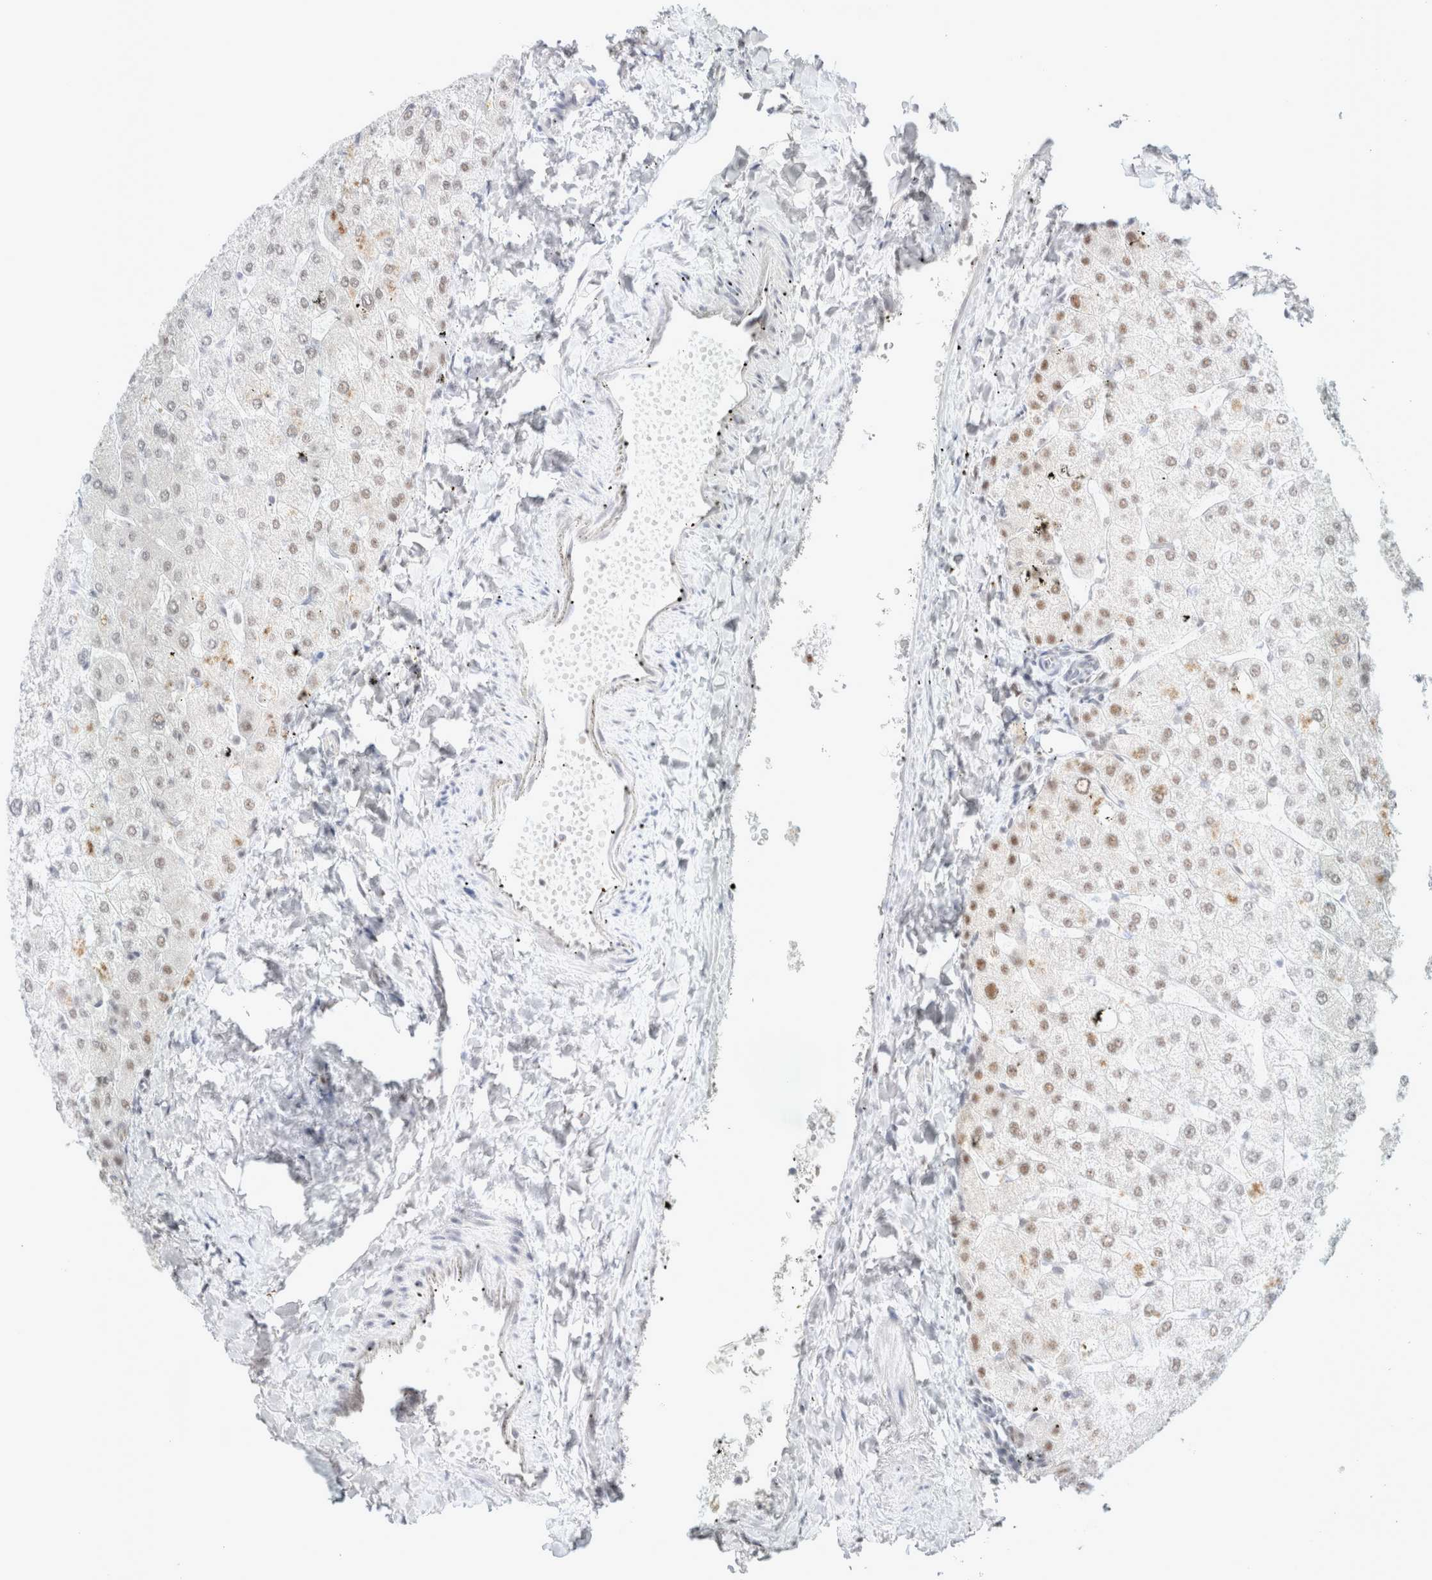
{"staining": {"intensity": "negative", "quantity": "none", "location": "none"}, "tissue": "liver", "cell_type": "Cholangiocytes", "image_type": "normal", "snomed": [{"axis": "morphology", "description": "Normal tissue, NOS"}, {"axis": "topography", "description": "Liver"}], "caption": "Immunohistochemistry (IHC) photomicrograph of benign human liver stained for a protein (brown), which reveals no positivity in cholangiocytes. (Brightfield microscopy of DAB IHC at high magnification).", "gene": "TRMT12", "patient": {"sex": "male", "age": 55}}